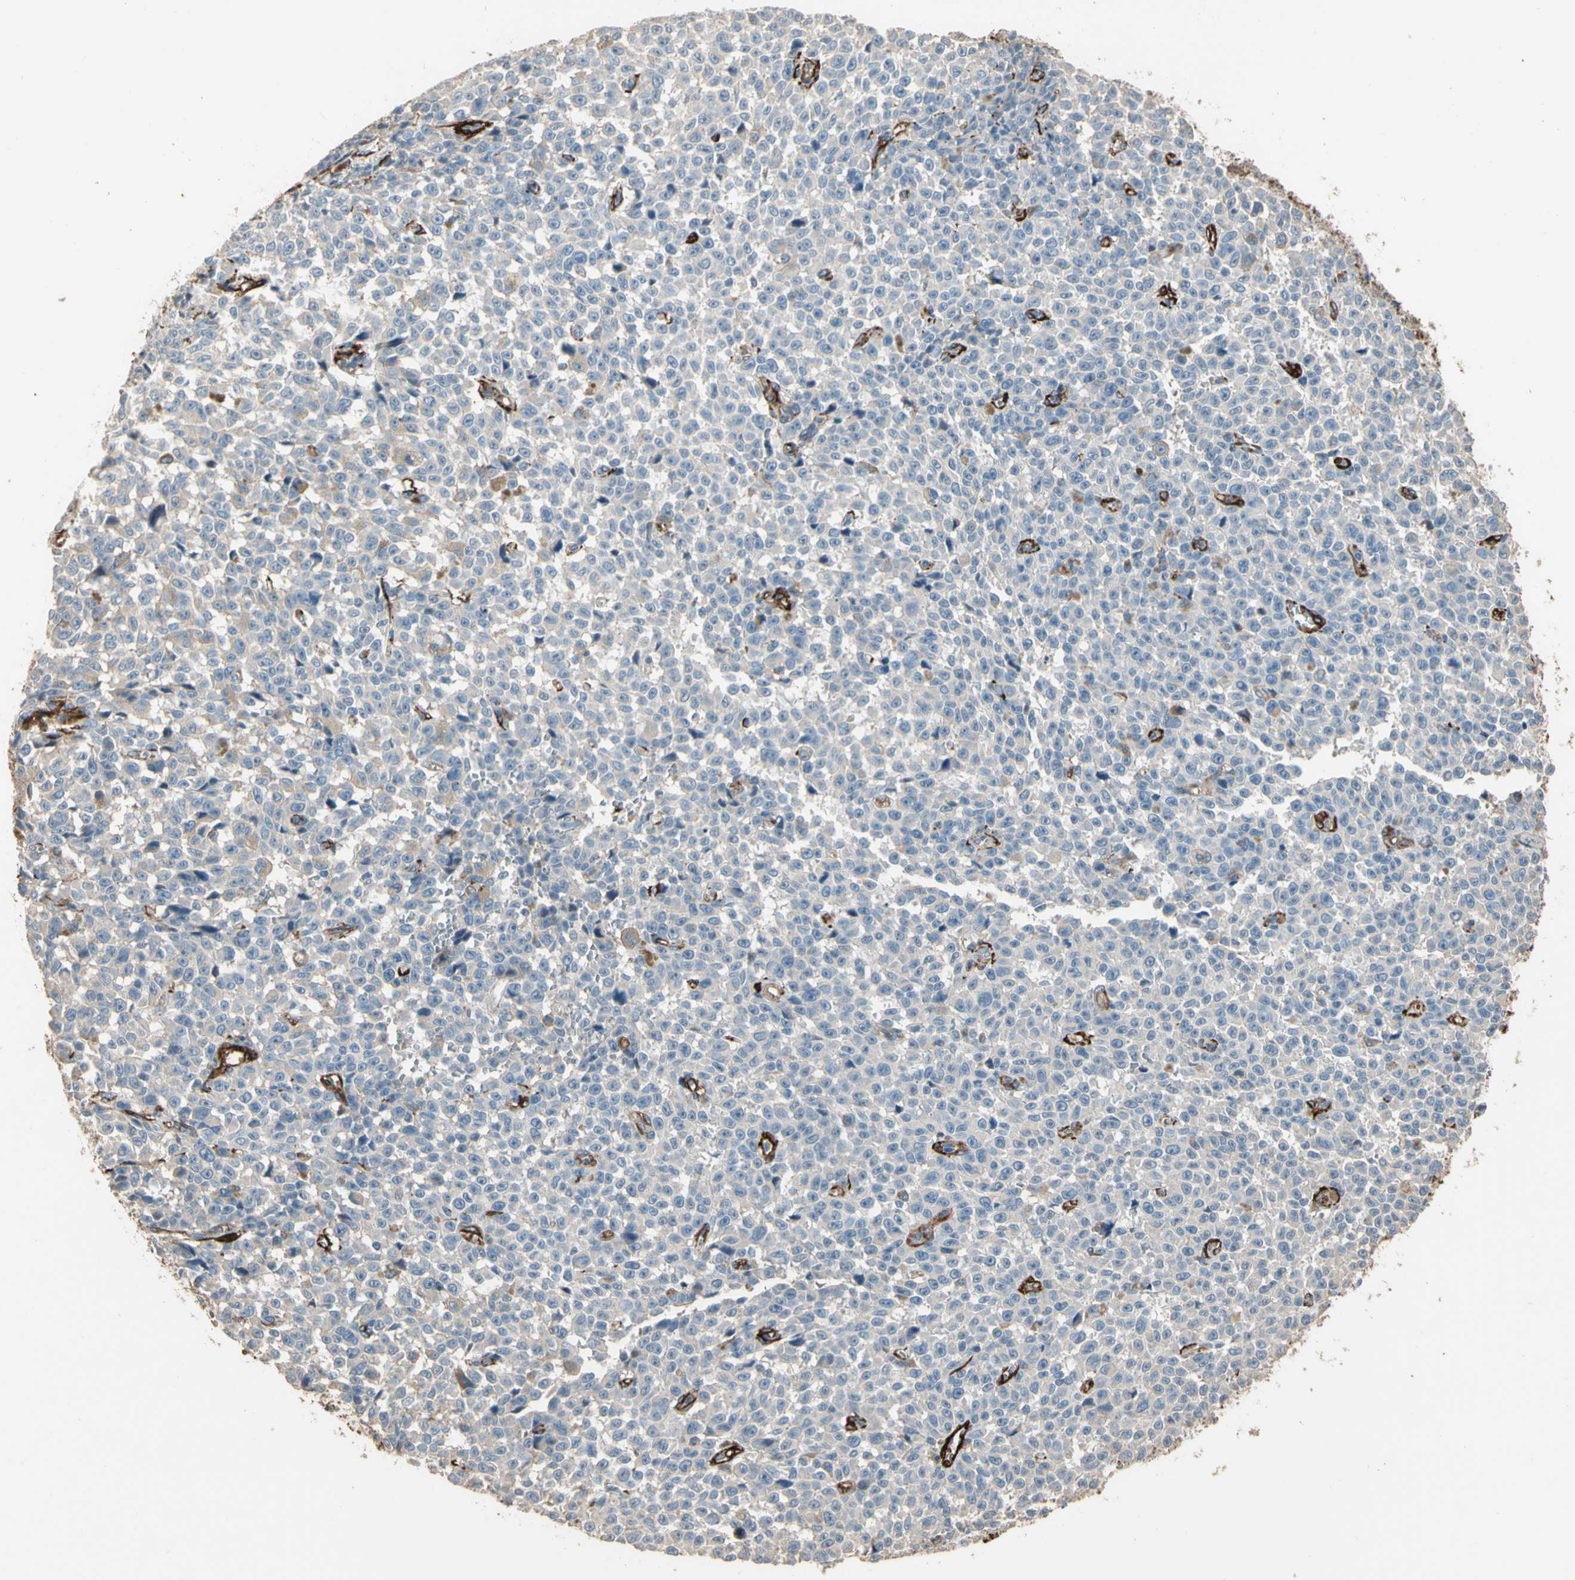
{"staining": {"intensity": "weak", "quantity": ">75%", "location": "cytoplasmic/membranous"}, "tissue": "melanoma", "cell_type": "Tumor cells", "image_type": "cancer", "snomed": [{"axis": "morphology", "description": "Malignant melanoma, NOS"}, {"axis": "topography", "description": "Skin"}], "caption": "An immunohistochemistry (IHC) histopathology image of neoplastic tissue is shown. Protein staining in brown labels weak cytoplasmic/membranous positivity in melanoma within tumor cells.", "gene": "SUSD2", "patient": {"sex": "female", "age": 82}}